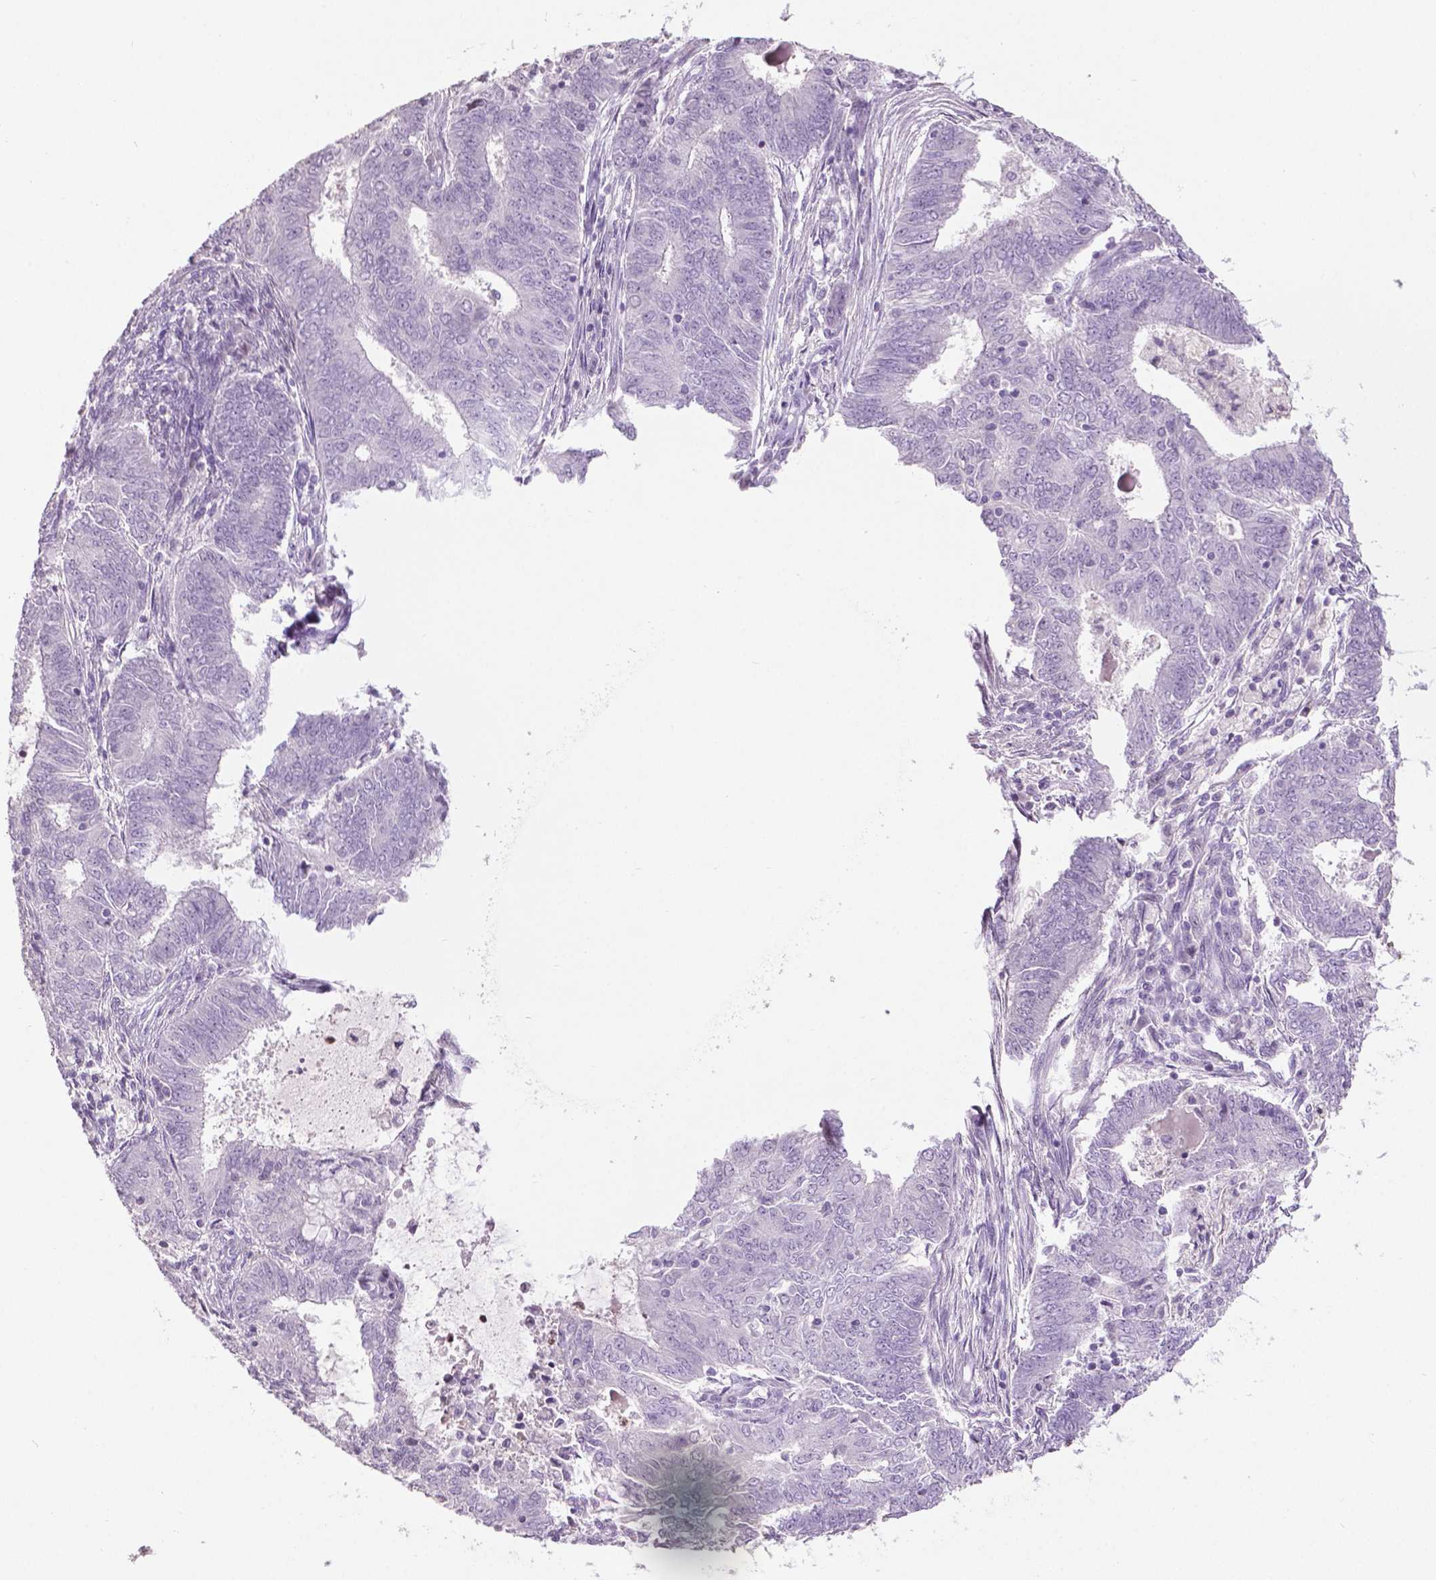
{"staining": {"intensity": "negative", "quantity": "none", "location": "none"}, "tissue": "endometrial cancer", "cell_type": "Tumor cells", "image_type": "cancer", "snomed": [{"axis": "morphology", "description": "Adenocarcinoma, NOS"}, {"axis": "topography", "description": "Endometrium"}], "caption": "DAB (3,3'-diaminobenzidine) immunohistochemical staining of endometrial adenocarcinoma exhibits no significant staining in tumor cells.", "gene": "NTNG2", "patient": {"sex": "female", "age": 62}}